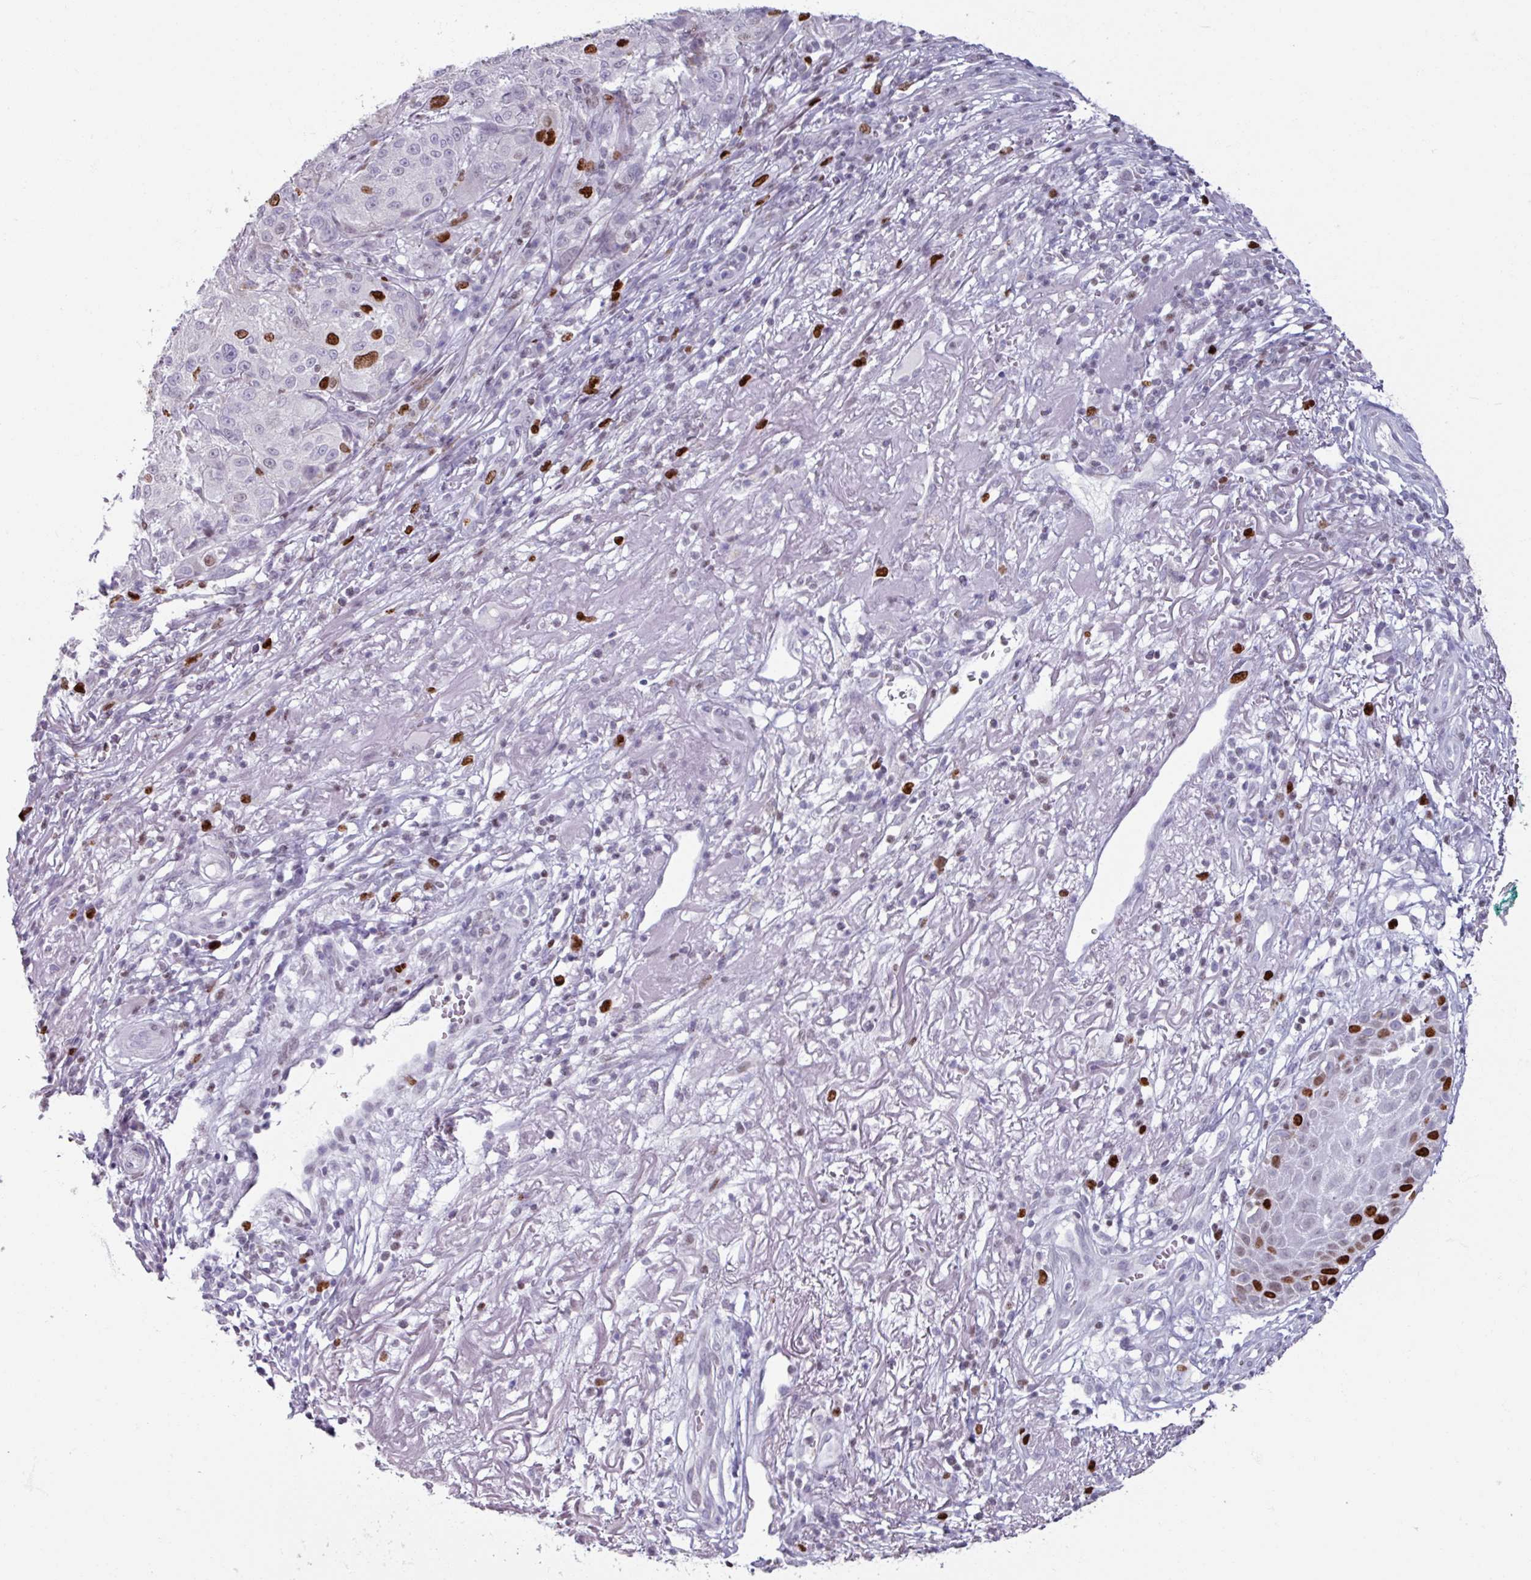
{"staining": {"intensity": "strong", "quantity": "<25%", "location": "nuclear"}, "tissue": "melanoma", "cell_type": "Tumor cells", "image_type": "cancer", "snomed": [{"axis": "morphology", "description": "Necrosis, NOS"}, {"axis": "morphology", "description": "Malignant melanoma, NOS"}, {"axis": "topography", "description": "Skin"}], "caption": "Immunohistochemistry histopathology image of neoplastic tissue: human malignant melanoma stained using immunohistochemistry (IHC) demonstrates medium levels of strong protein expression localized specifically in the nuclear of tumor cells, appearing as a nuclear brown color.", "gene": "ATAD2", "patient": {"sex": "female", "age": 87}}